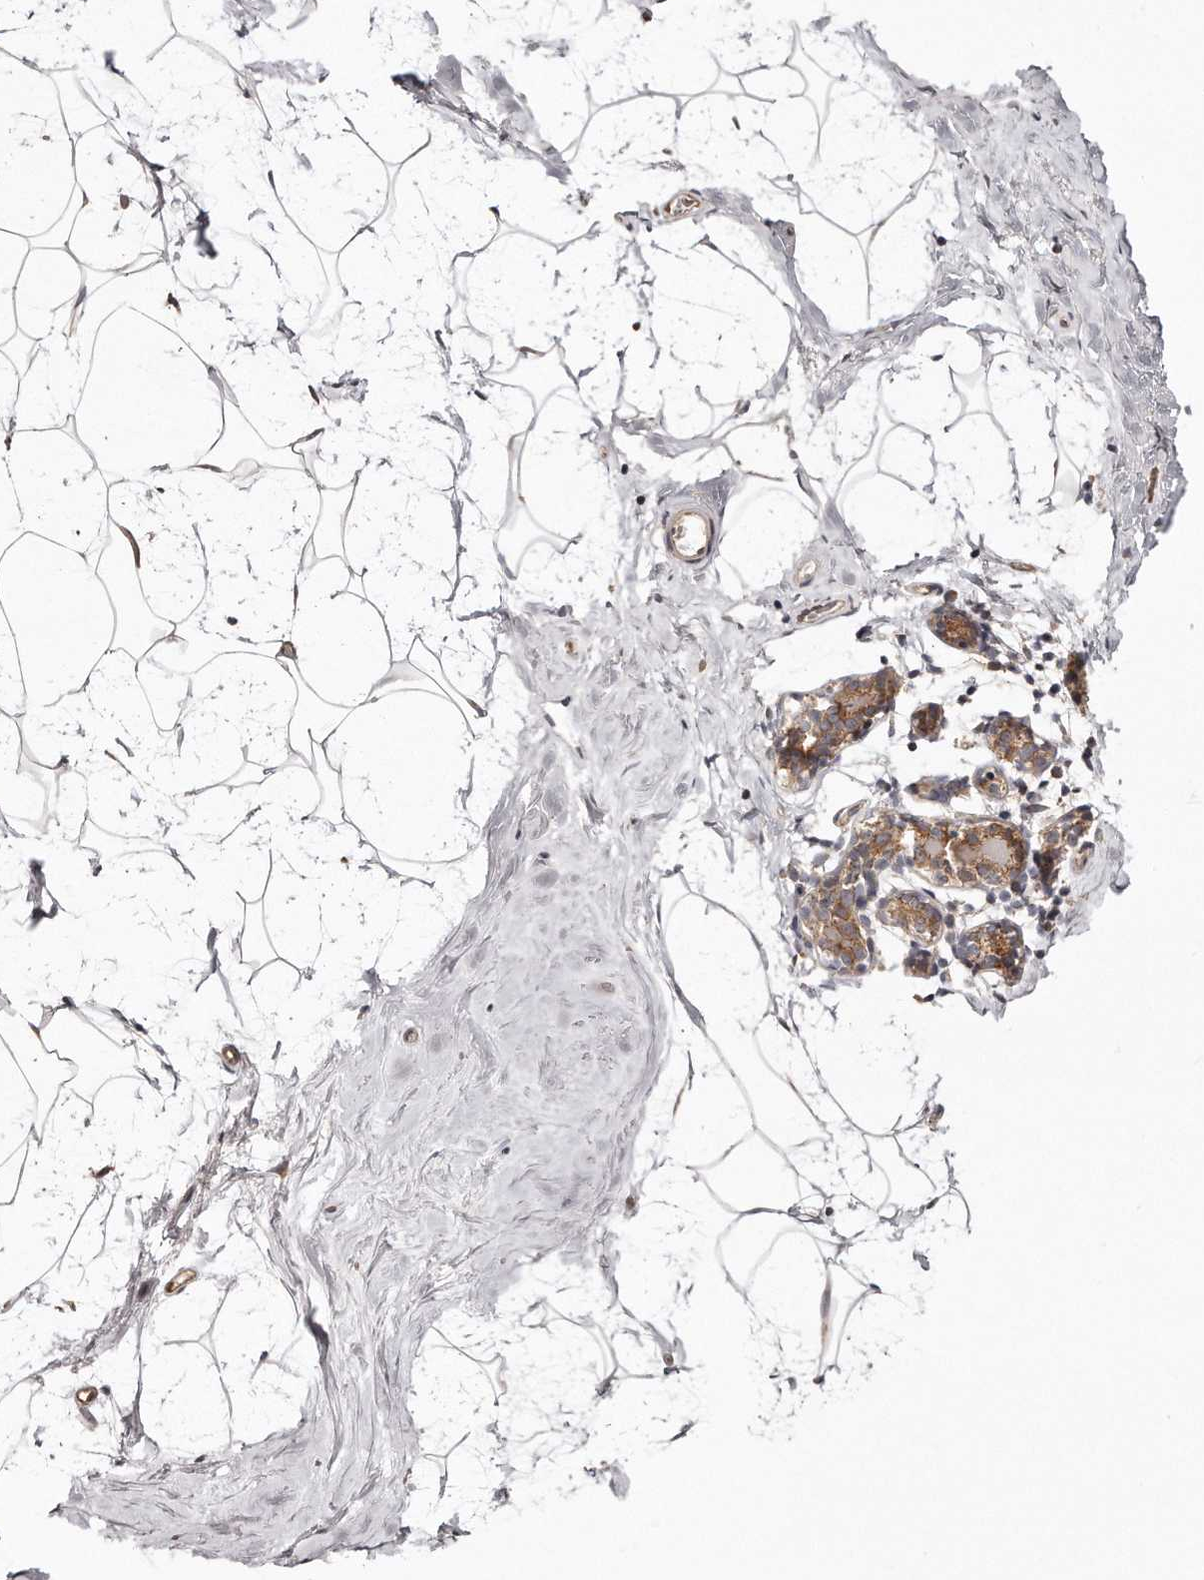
{"staining": {"intensity": "negative", "quantity": "none", "location": "none"}, "tissue": "breast", "cell_type": "Adipocytes", "image_type": "normal", "snomed": [{"axis": "morphology", "description": "Normal tissue, NOS"}, {"axis": "morphology", "description": "Lobular carcinoma"}, {"axis": "topography", "description": "Breast"}], "caption": "This is an IHC histopathology image of benign breast. There is no positivity in adipocytes.", "gene": "GBP4", "patient": {"sex": "female", "age": 62}}